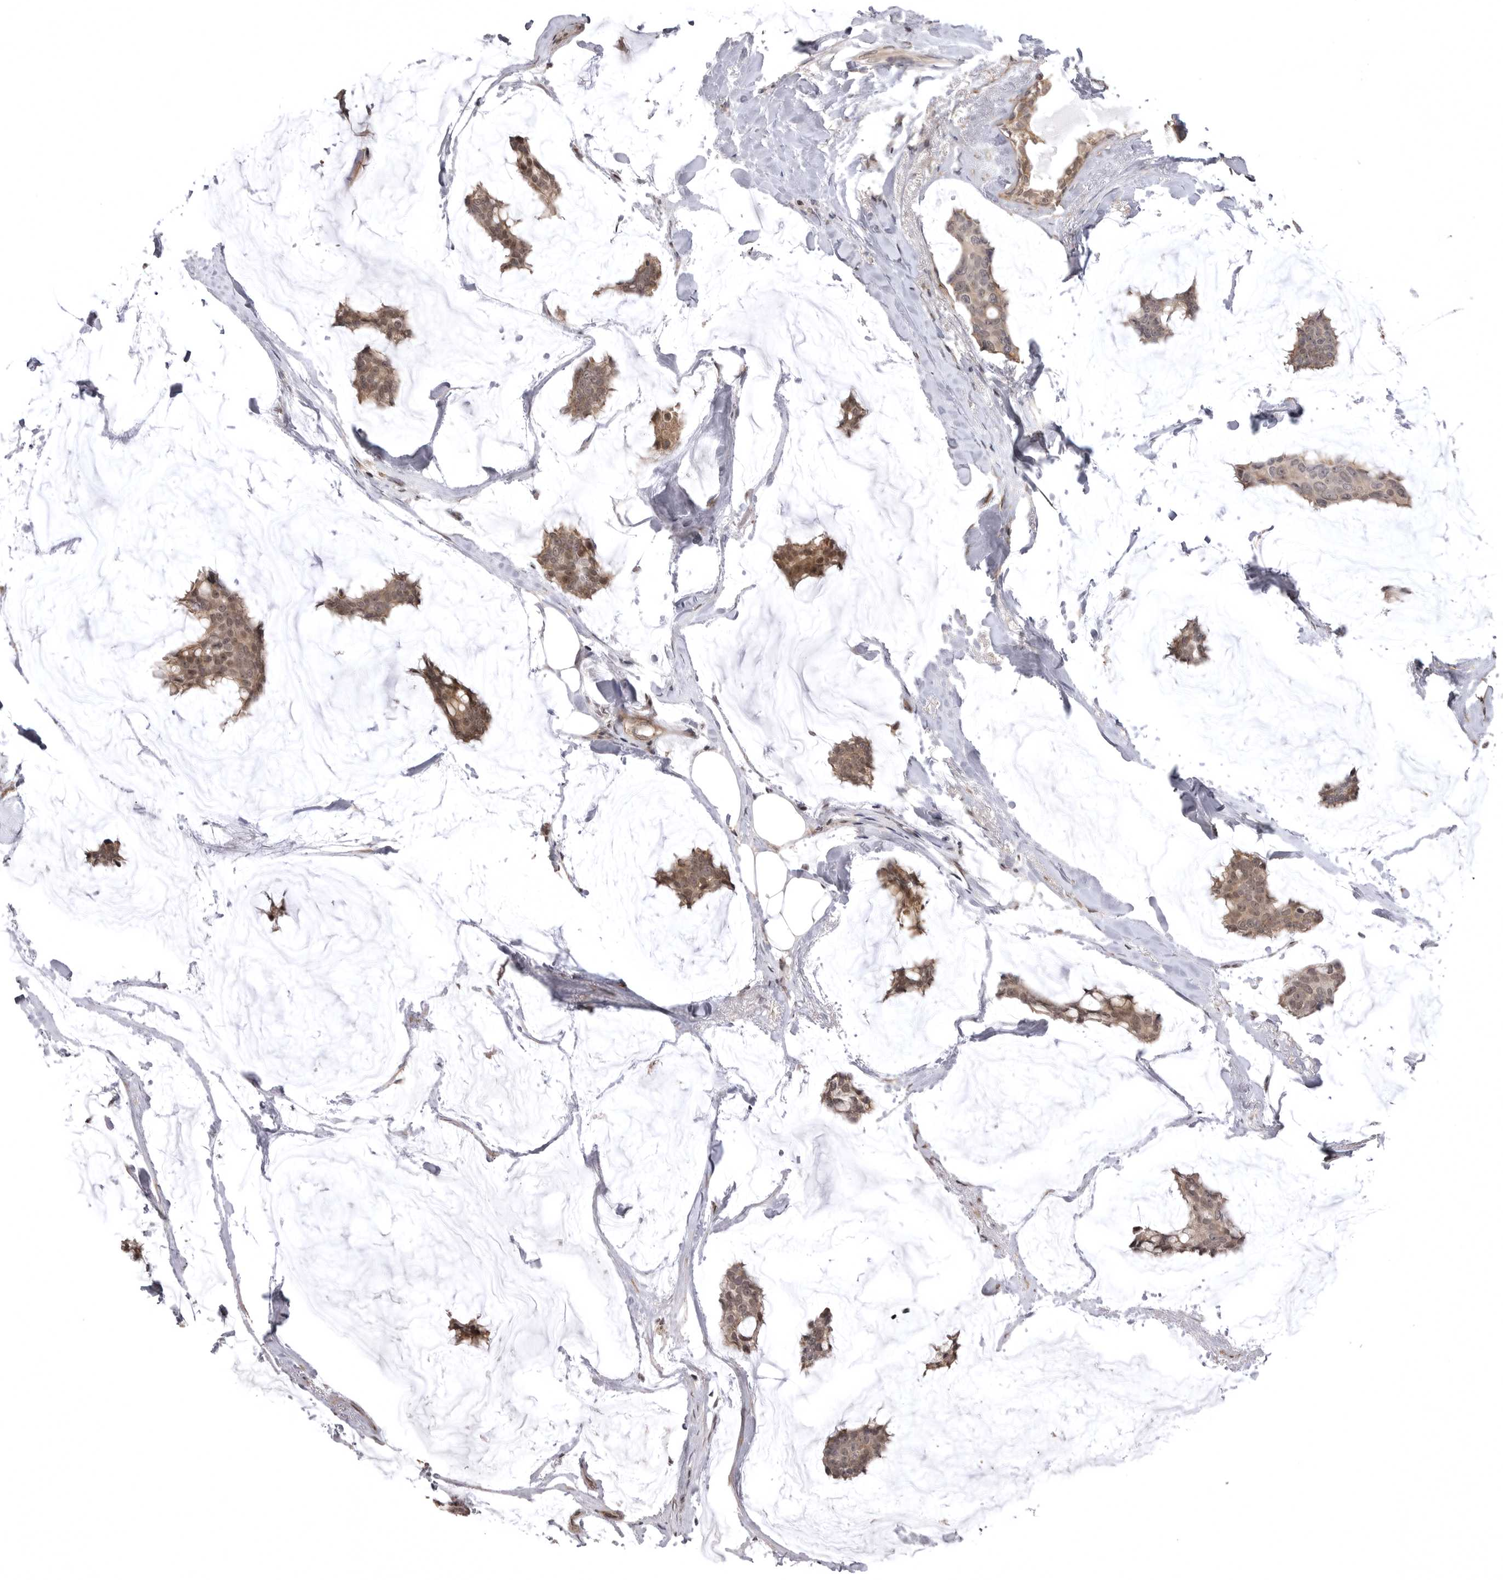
{"staining": {"intensity": "moderate", "quantity": ">75%", "location": "cytoplasmic/membranous,nuclear"}, "tissue": "breast cancer", "cell_type": "Tumor cells", "image_type": "cancer", "snomed": [{"axis": "morphology", "description": "Duct carcinoma"}, {"axis": "topography", "description": "Breast"}], "caption": "Protein expression analysis of breast cancer (intraductal carcinoma) exhibits moderate cytoplasmic/membranous and nuclear positivity in about >75% of tumor cells.", "gene": "SORBS1", "patient": {"sex": "female", "age": 93}}